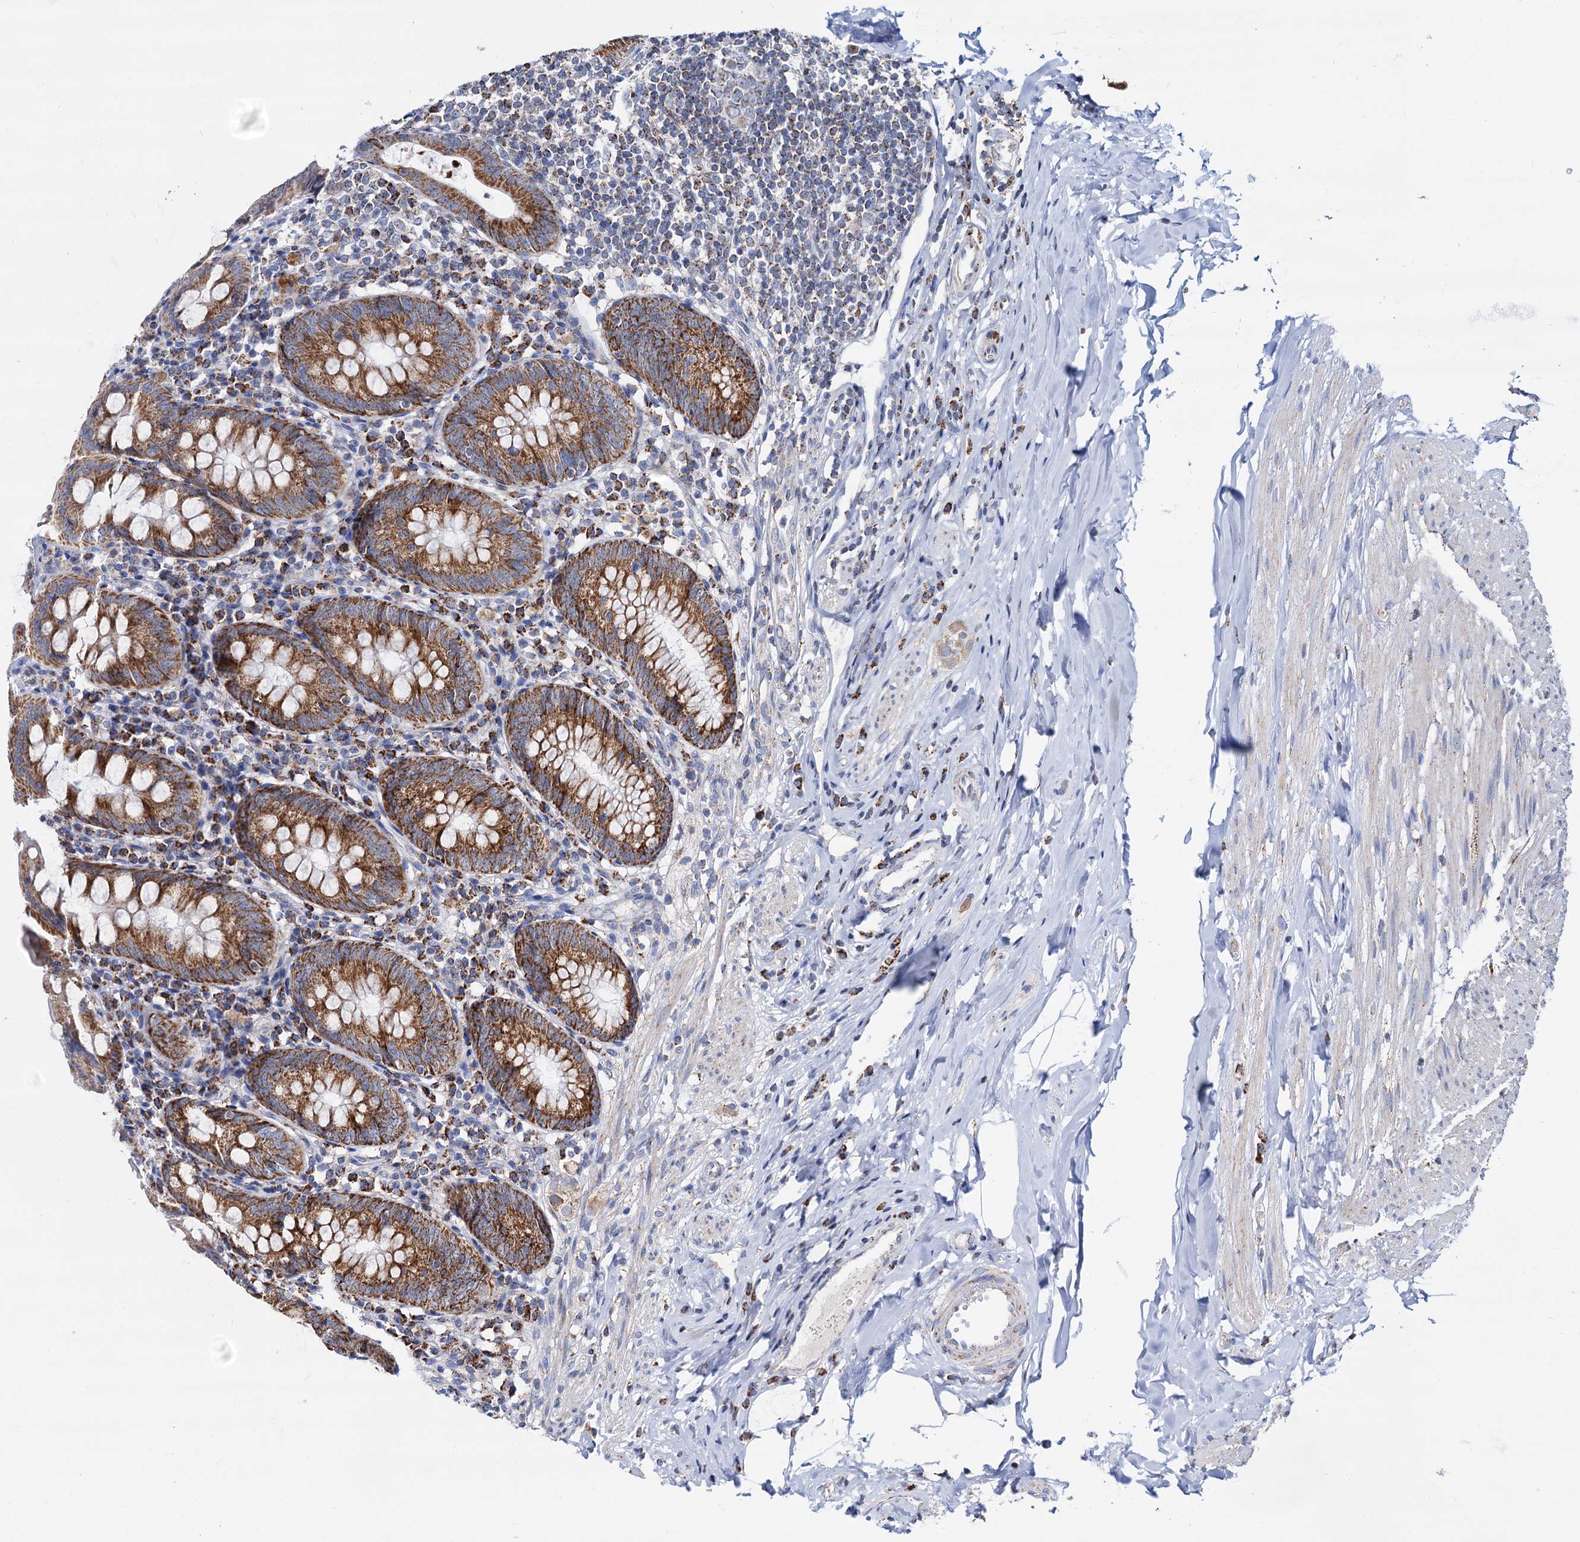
{"staining": {"intensity": "strong", "quantity": ">75%", "location": "cytoplasmic/membranous"}, "tissue": "appendix", "cell_type": "Glandular cells", "image_type": "normal", "snomed": [{"axis": "morphology", "description": "Normal tissue, NOS"}, {"axis": "topography", "description": "Appendix"}], "caption": "Strong cytoplasmic/membranous expression for a protein is appreciated in approximately >75% of glandular cells of unremarkable appendix using immunohistochemistry (IHC).", "gene": "C2CD3", "patient": {"sex": "female", "age": 54}}